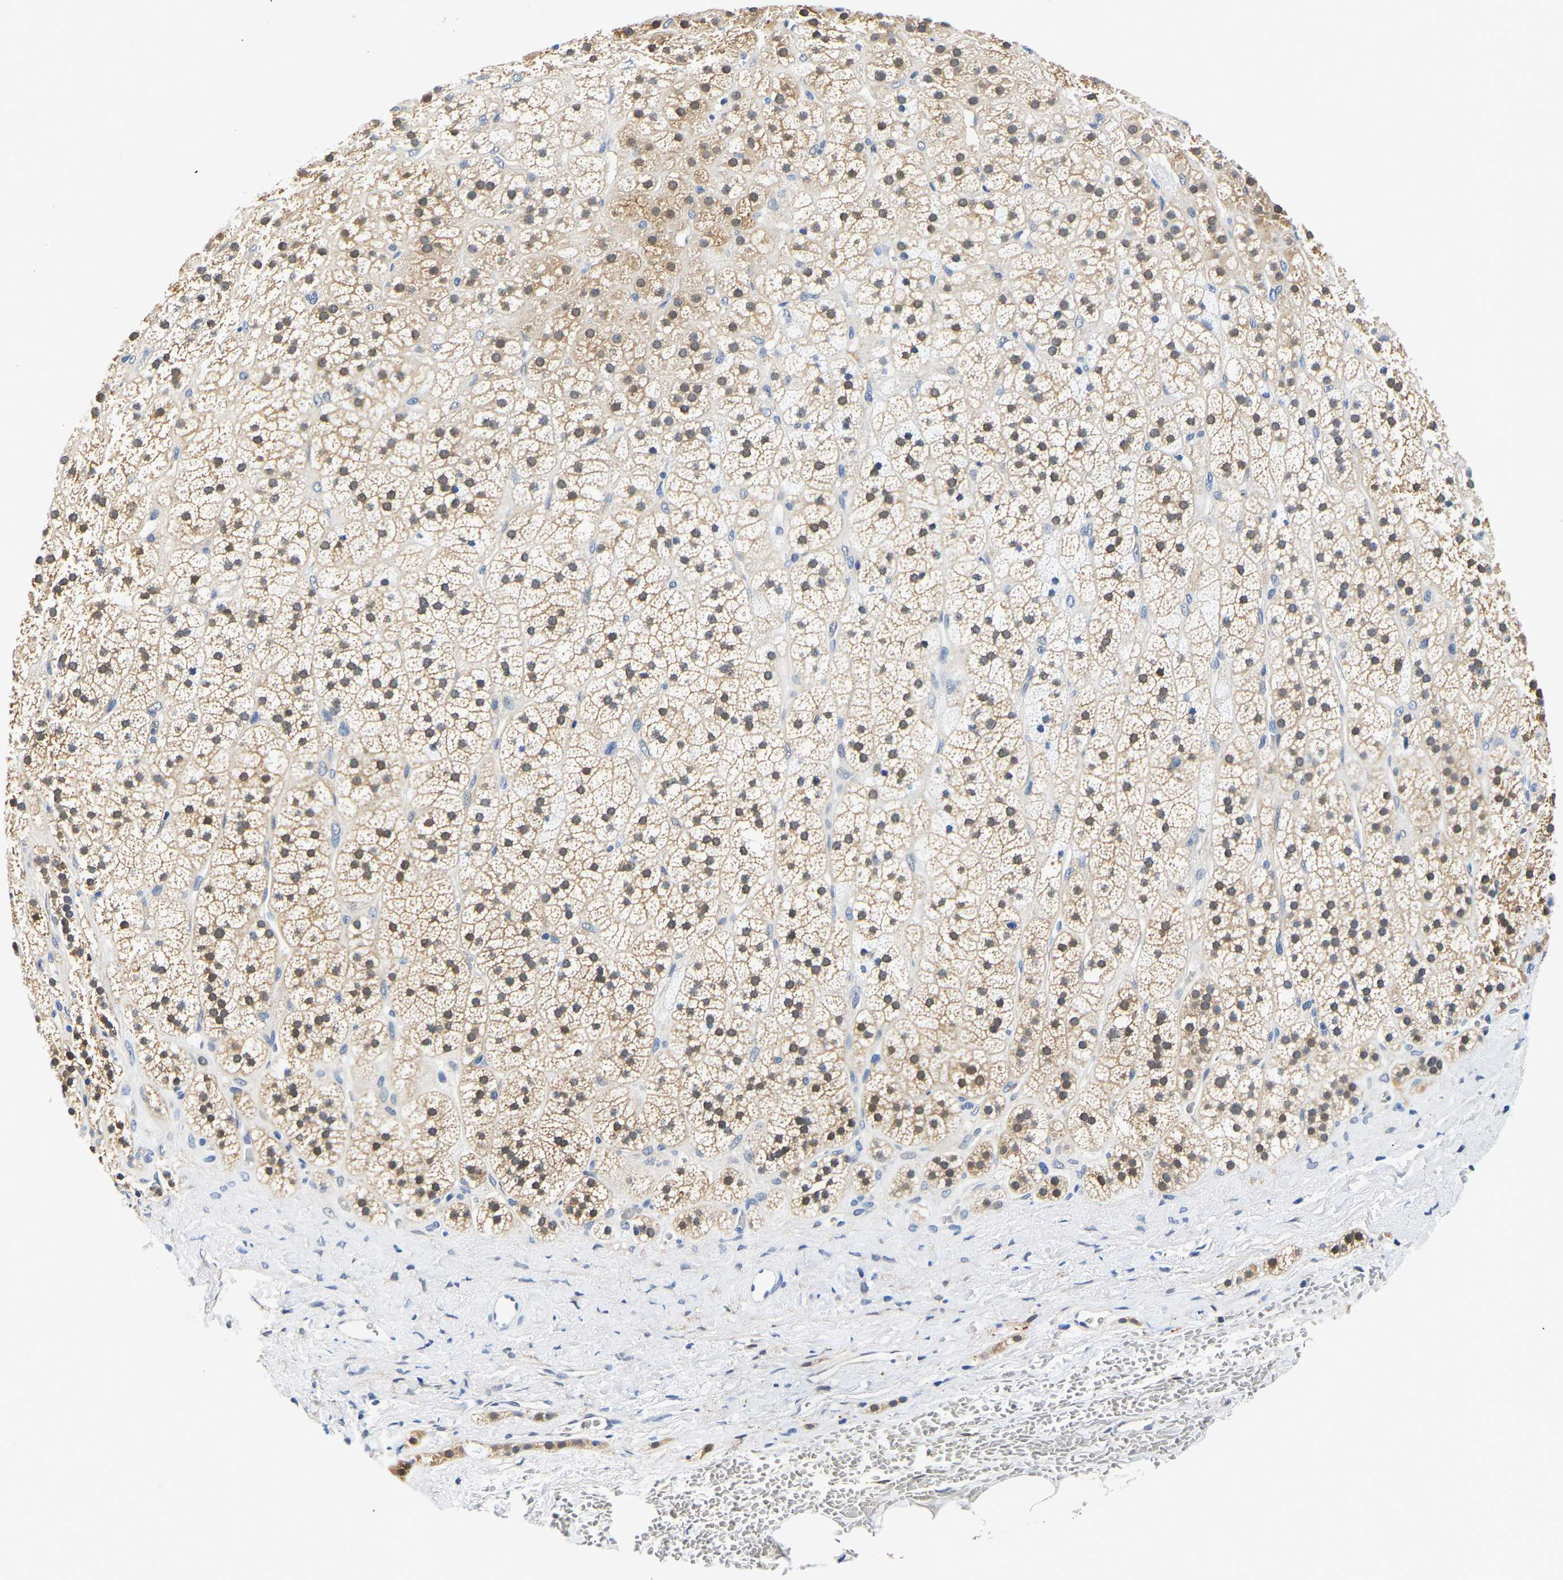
{"staining": {"intensity": "weak", "quantity": ">75%", "location": "cytoplasmic/membranous,nuclear"}, "tissue": "adrenal gland", "cell_type": "Glandular cells", "image_type": "normal", "snomed": [{"axis": "morphology", "description": "Normal tissue, NOS"}, {"axis": "topography", "description": "Adrenal gland"}], "caption": "Immunohistochemistry (IHC) of benign adrenal gland shows low levels of weak cytoplasmic/membranous,nuclear expression in approximately >75% of glandular cells. (IHC, brightfield microscopy, high magnification).", "gene": "UCHL3", "patient": {"sex": "male", "age": 56}}